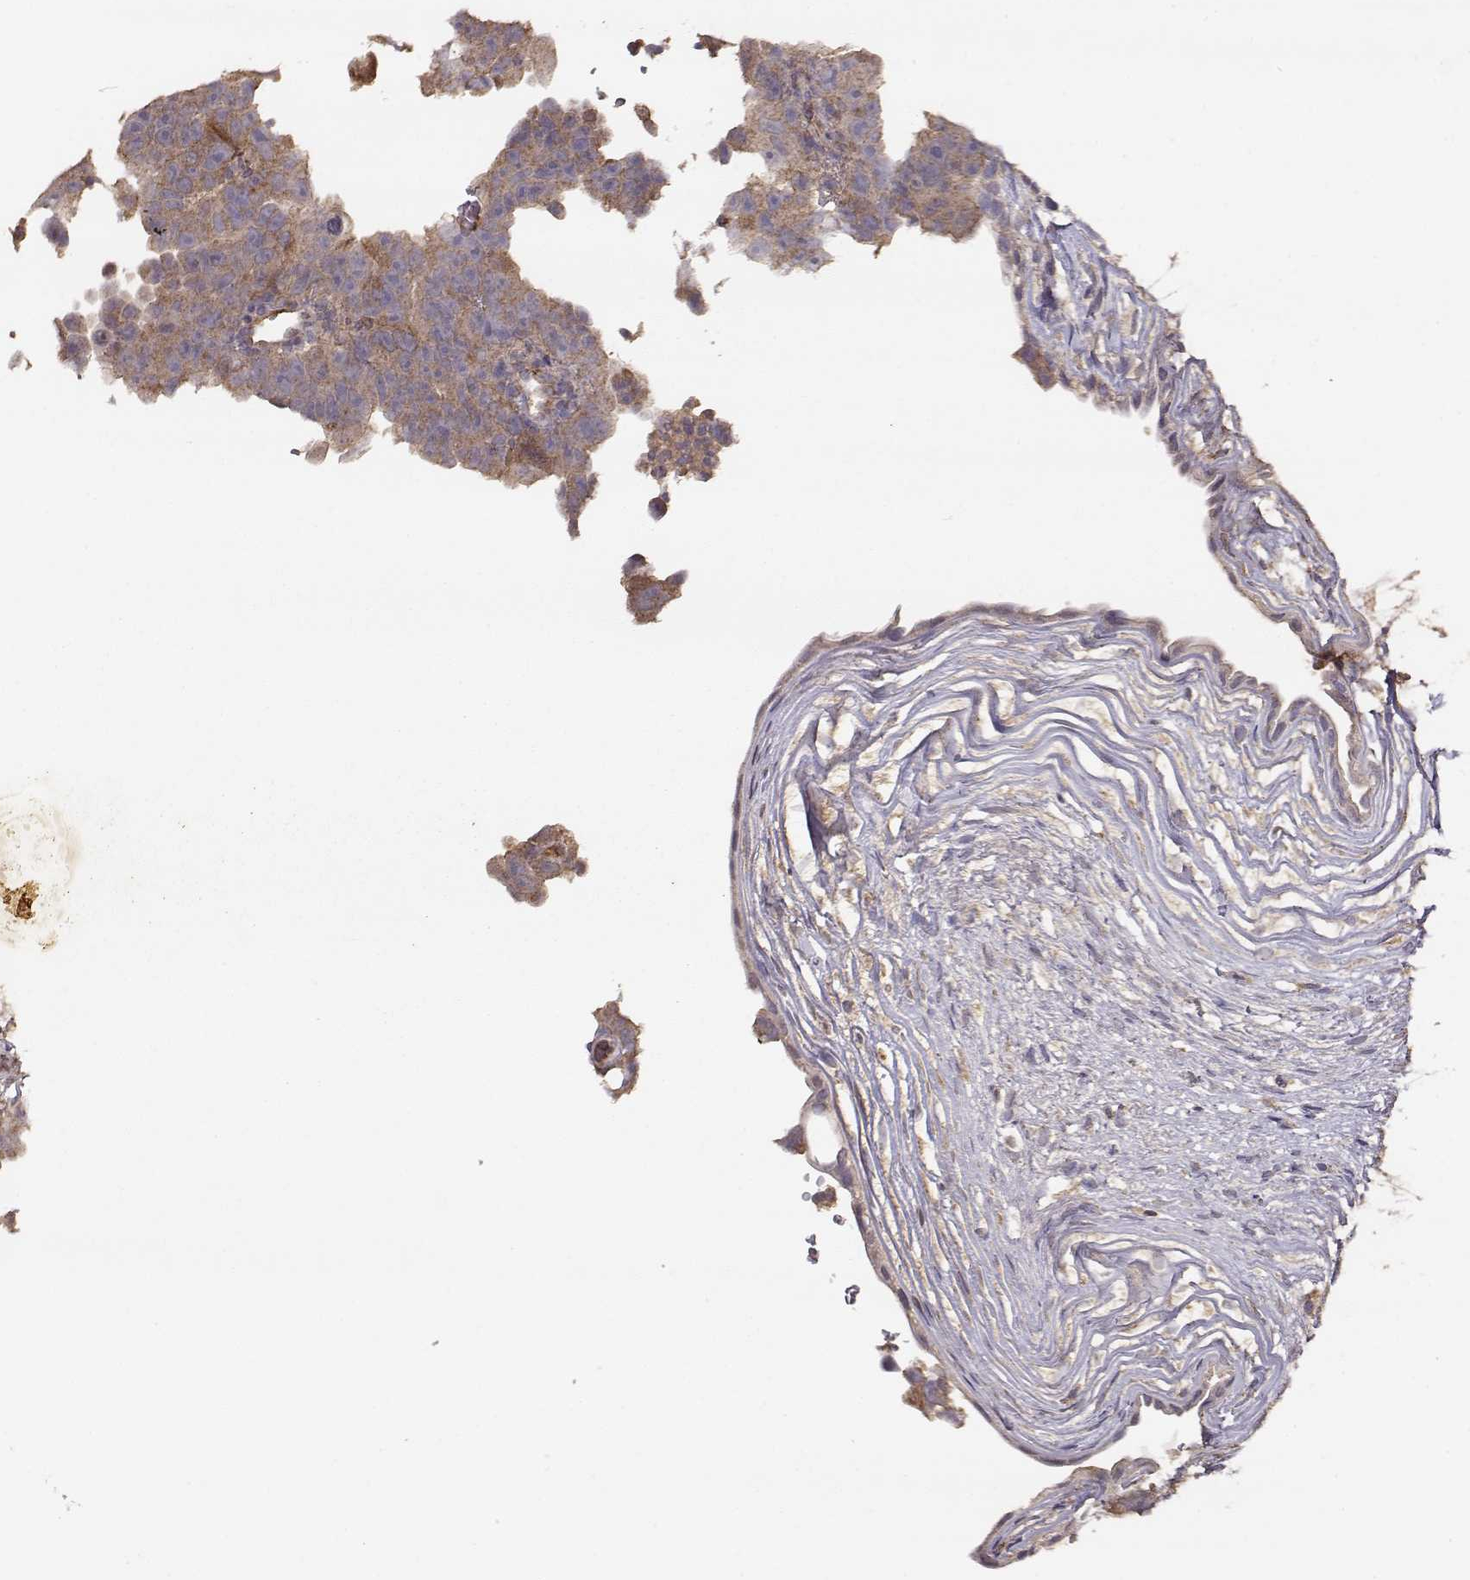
{"staining": {"intensity": "moderate", "quantity": "<25%", "location": "cytoplasmic/membranous"}, "tissue": "testis cancer", "cell_type": "Tumor cells", "image_type": "cancer", "snomed": [{"axis": "morphology", "description": "Normal tissue, NOS"}, {"axis": "morphology", "description": "Carcinoma, Embryonal, NOS"}, {"axis": "topography", "description": "Testis"}, {"axis": "topography", "description": "Epididymis"}], "caption": "DAB immunohistochemical staining of human testis embryonal carcinoma demonstrates moderate cytoplasmic/membranous protein staining in approximately <25% of tumor cells.", "gene": "TARS3", "patient": {"sex": "male", "age": 24}}